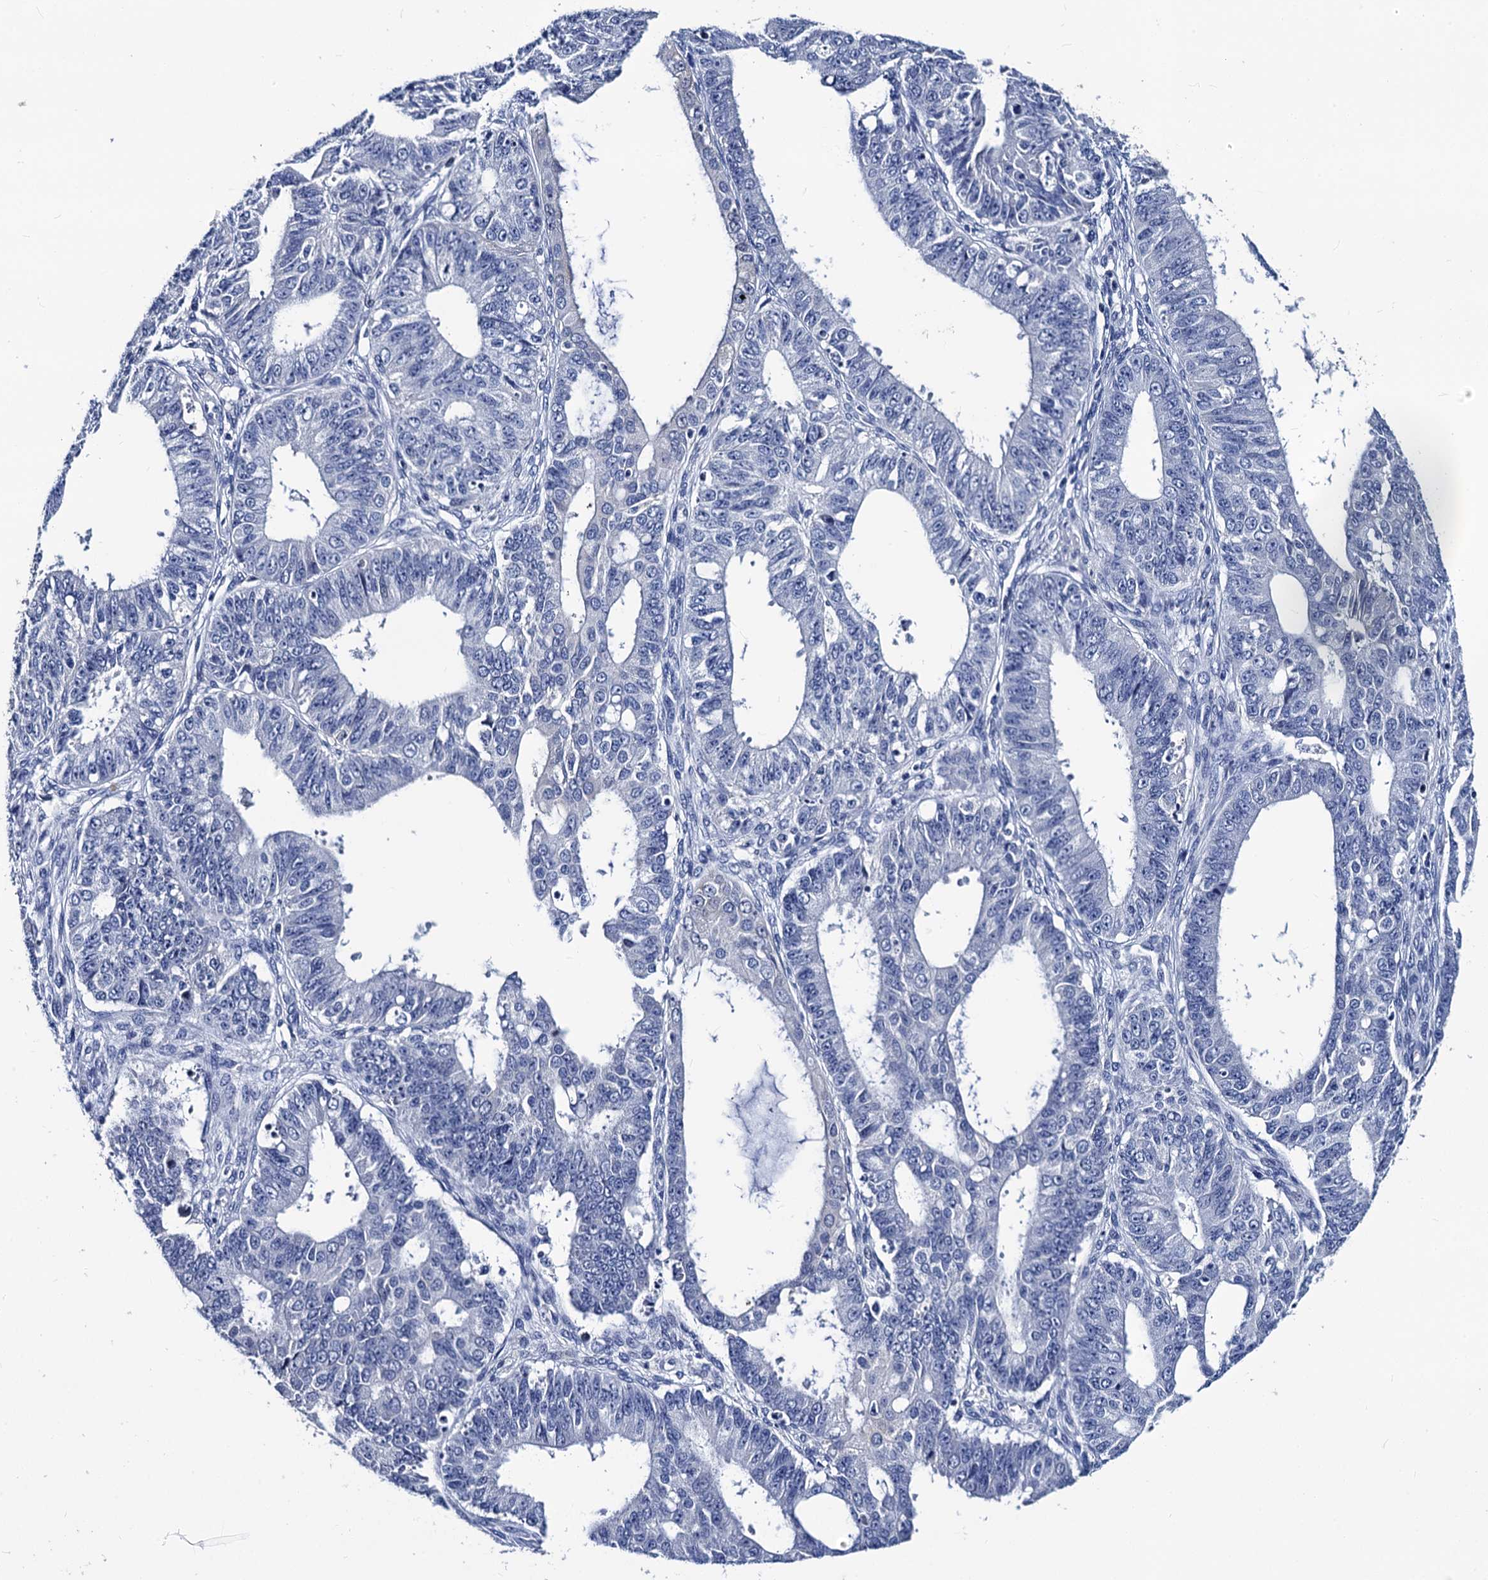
{"staining": {"intensity": "negative", "quantity": "none", "location": "none"}, "tissue": "ovarian cancer", "cell_type": "Tumor cells", "image_type": "cancer", "snomed": [{"axis": "morphology", "description": "Carcinoma, endometroid"}, {"axis": "topography", "description": "Appendix"}, {"axis": "topography", "description": "Ovary"}], "caption": "This is an IHC photomicrograph of human ovarian cancer (endometroid carcinoma). There is no expression in tumor cells.", "gene": "LRRC30", "patient": {"sex": "female", "age": 42}}